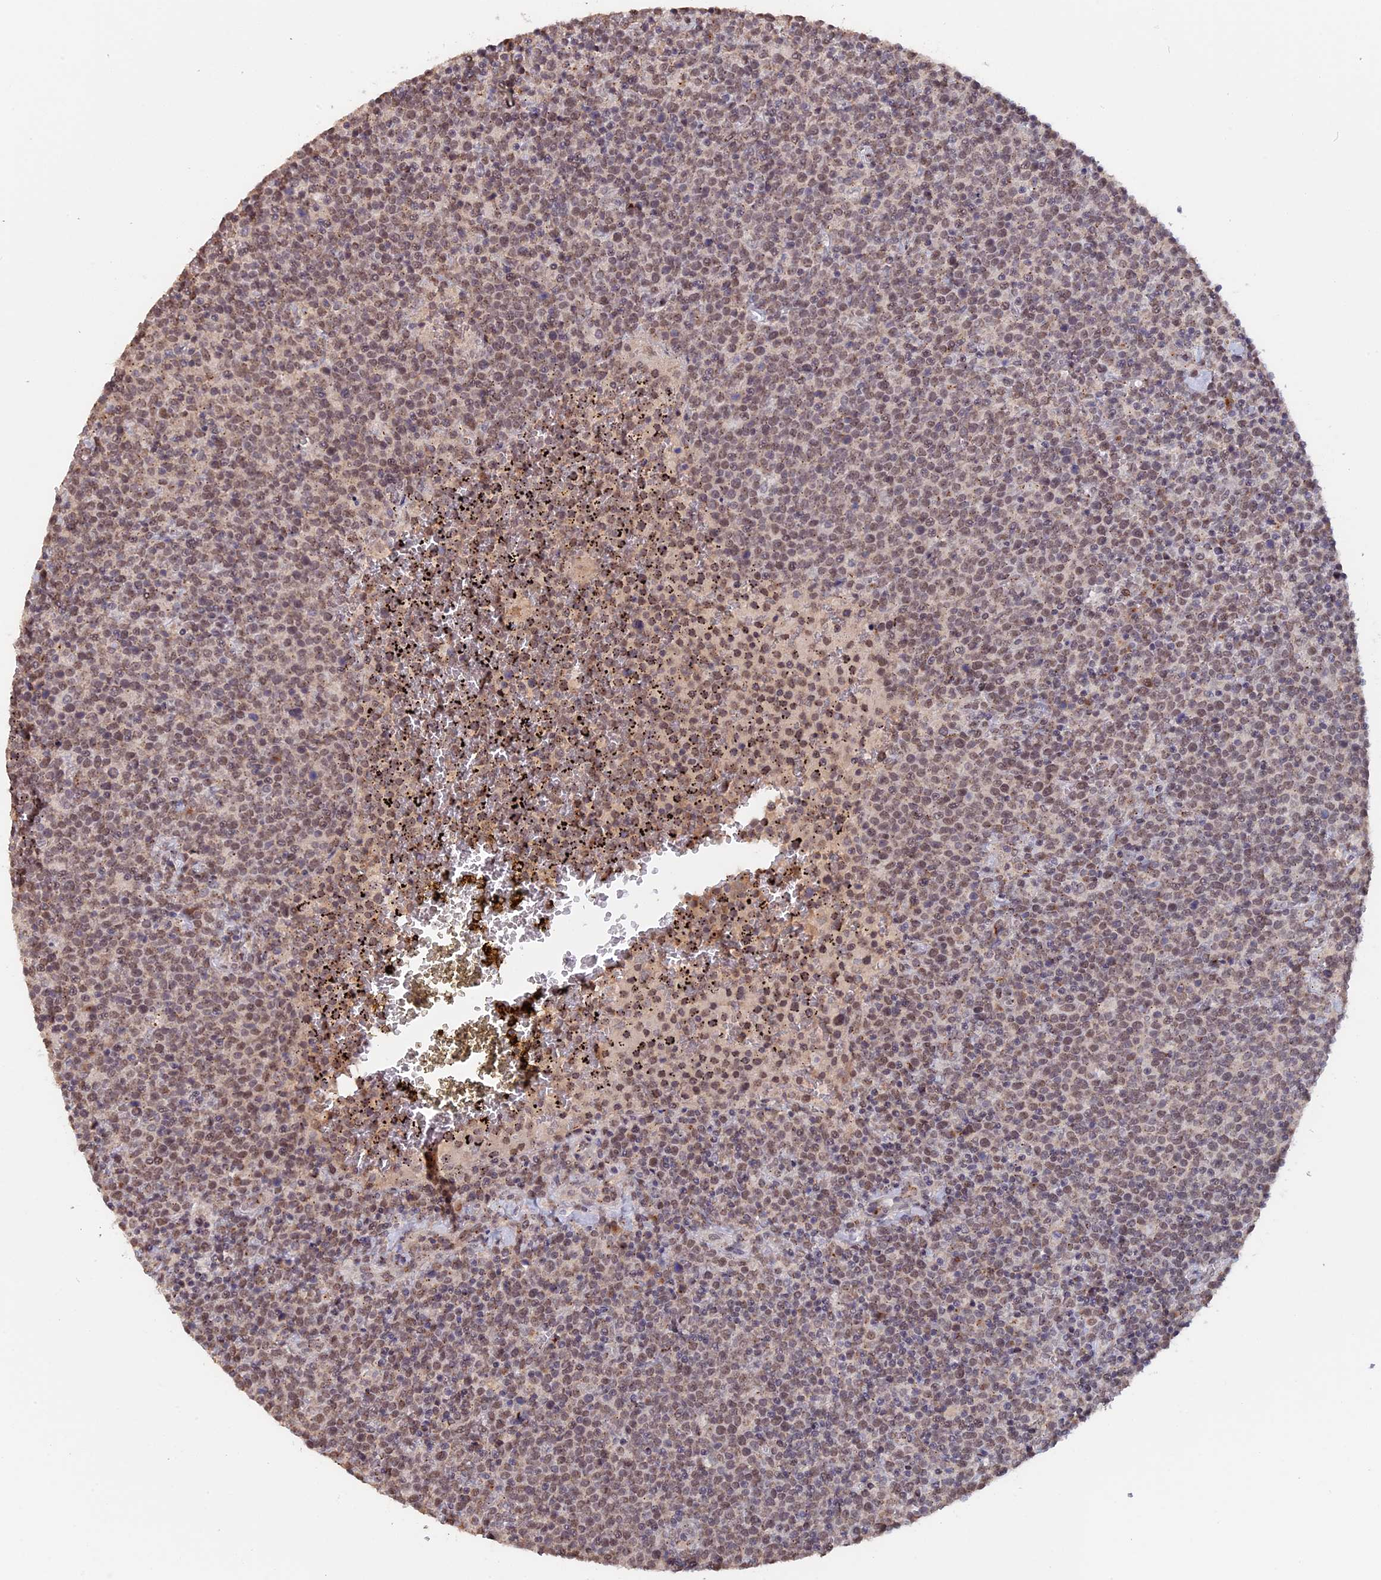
{"staining": {"intensity": "moderate", "quantity": ">75%", "location": "nuclear"}, "tissue": "lymphoma", "cell_type": "Tumor cells", "image_type": "cancer", "snomed": [{"axis": "morphology", "description": "Malignant lymphoma, non-Hodgkin's type, High grade"}, {"axis": "topography", "description": "Lymph node"}], "caption": "Immunohistochemistry (IHC) of malignant lymphoma, non-Hodgkin's type (high-grade) demonstrates medium levels of moderate nuclear staining in approximately >75% of tumor cells. (Brightfield microscopy of DAB IHC at high magnification).", "gene": "PIGQ", "patient": {"sex": "male", "age": 61}}